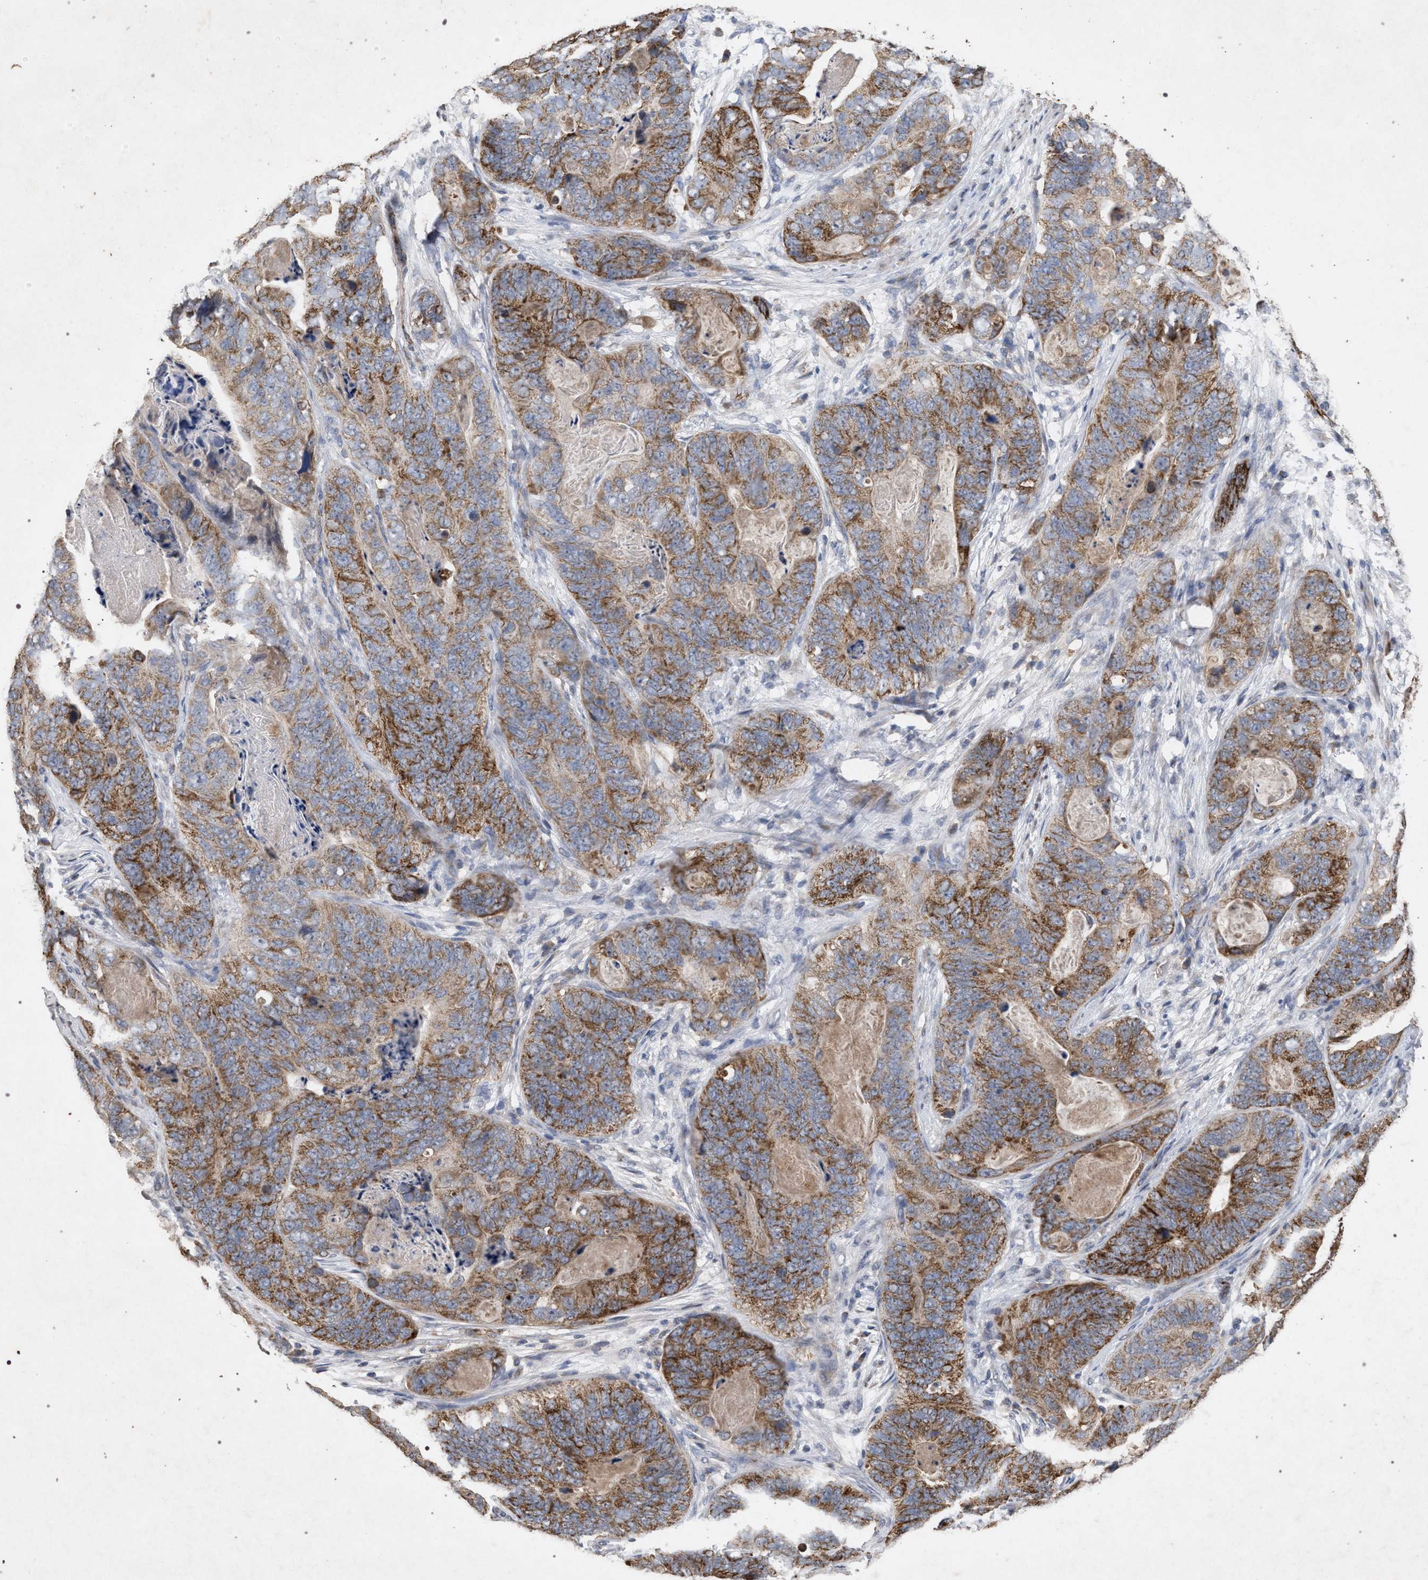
{"staining": {"intensity": "moderate", "quantity": ">75%", "location": "cytoplasmic/membranous"}, "tissue": "stomach cancer", "cell_type": "Tumor cells", "image_type": "cancer", "snomed": [{"axis": "morphology", "description": "Adenocarcinoma, NOS"}, {"axis": "topography", "description": "Stomach"}], "caption": "Tumor cells reveal medium levels of moderate cytoplasmic/membranous expression in approximately >75% of cells in human stomach cancer (adenocarcinoma).", "gene": "PKD2L1", "patient": {"sex": "female", "age": 89}}